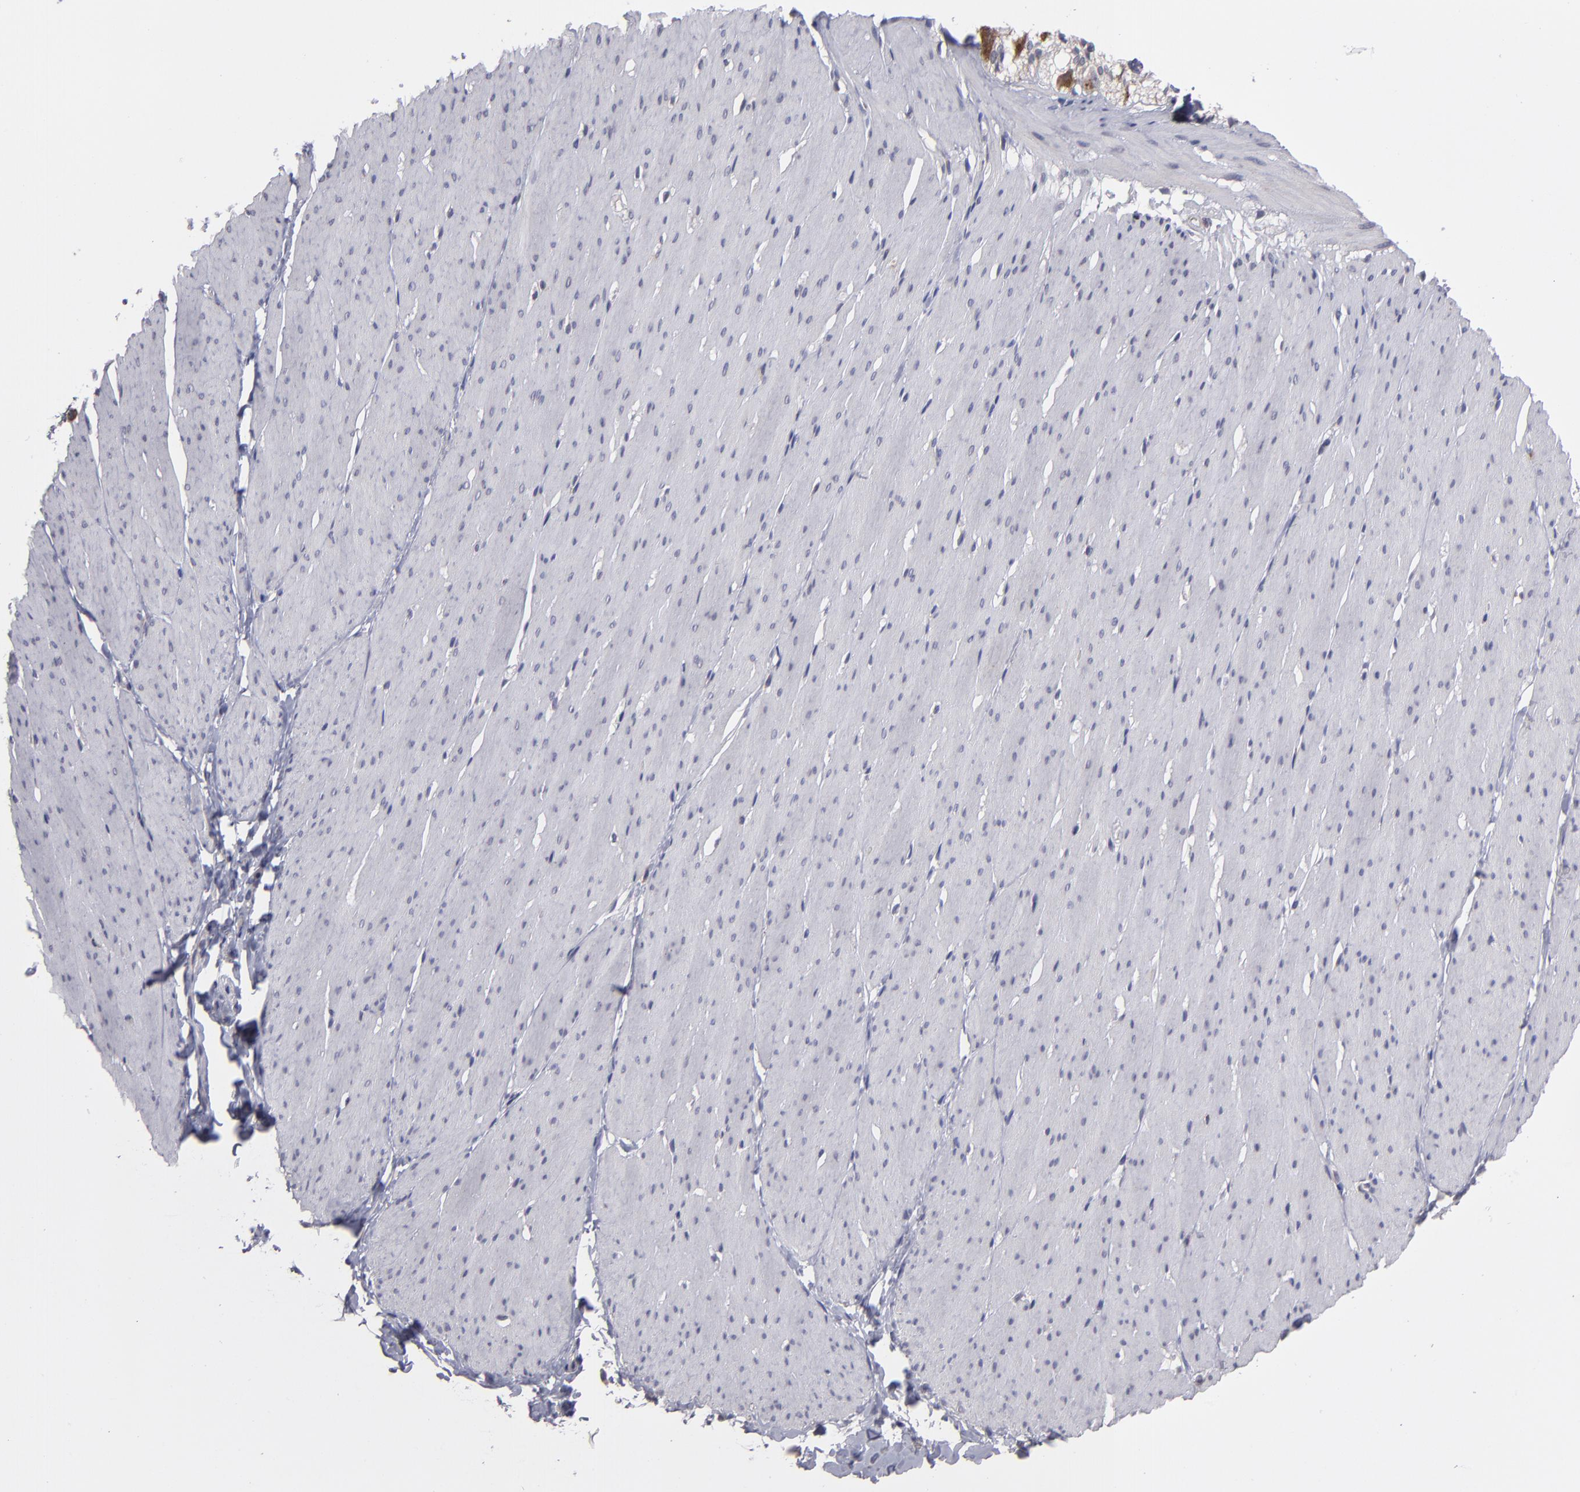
{"staining": {"intensity": "negative", "quantity": "none", "location": "none"}, "tissue": "smooth muscle", "cell_type": "Smooth muscle cells", "image_type": "normal", "snomed": [{"axis": "morphology", "description": "Normal tissue, NOS"}, {"axis": "topography", "description": "Smooth muscle"}, {"axis": "topography", "description": "Colon"}], "caption": "DAB (3,3'-diaminobenzidine) immunohistochemical staining of normal smooth muscle demonstrates no significant staining in smooth muscle cells.", "gene": "IL12A", "patient": {"sex": "male", "age": 67}}